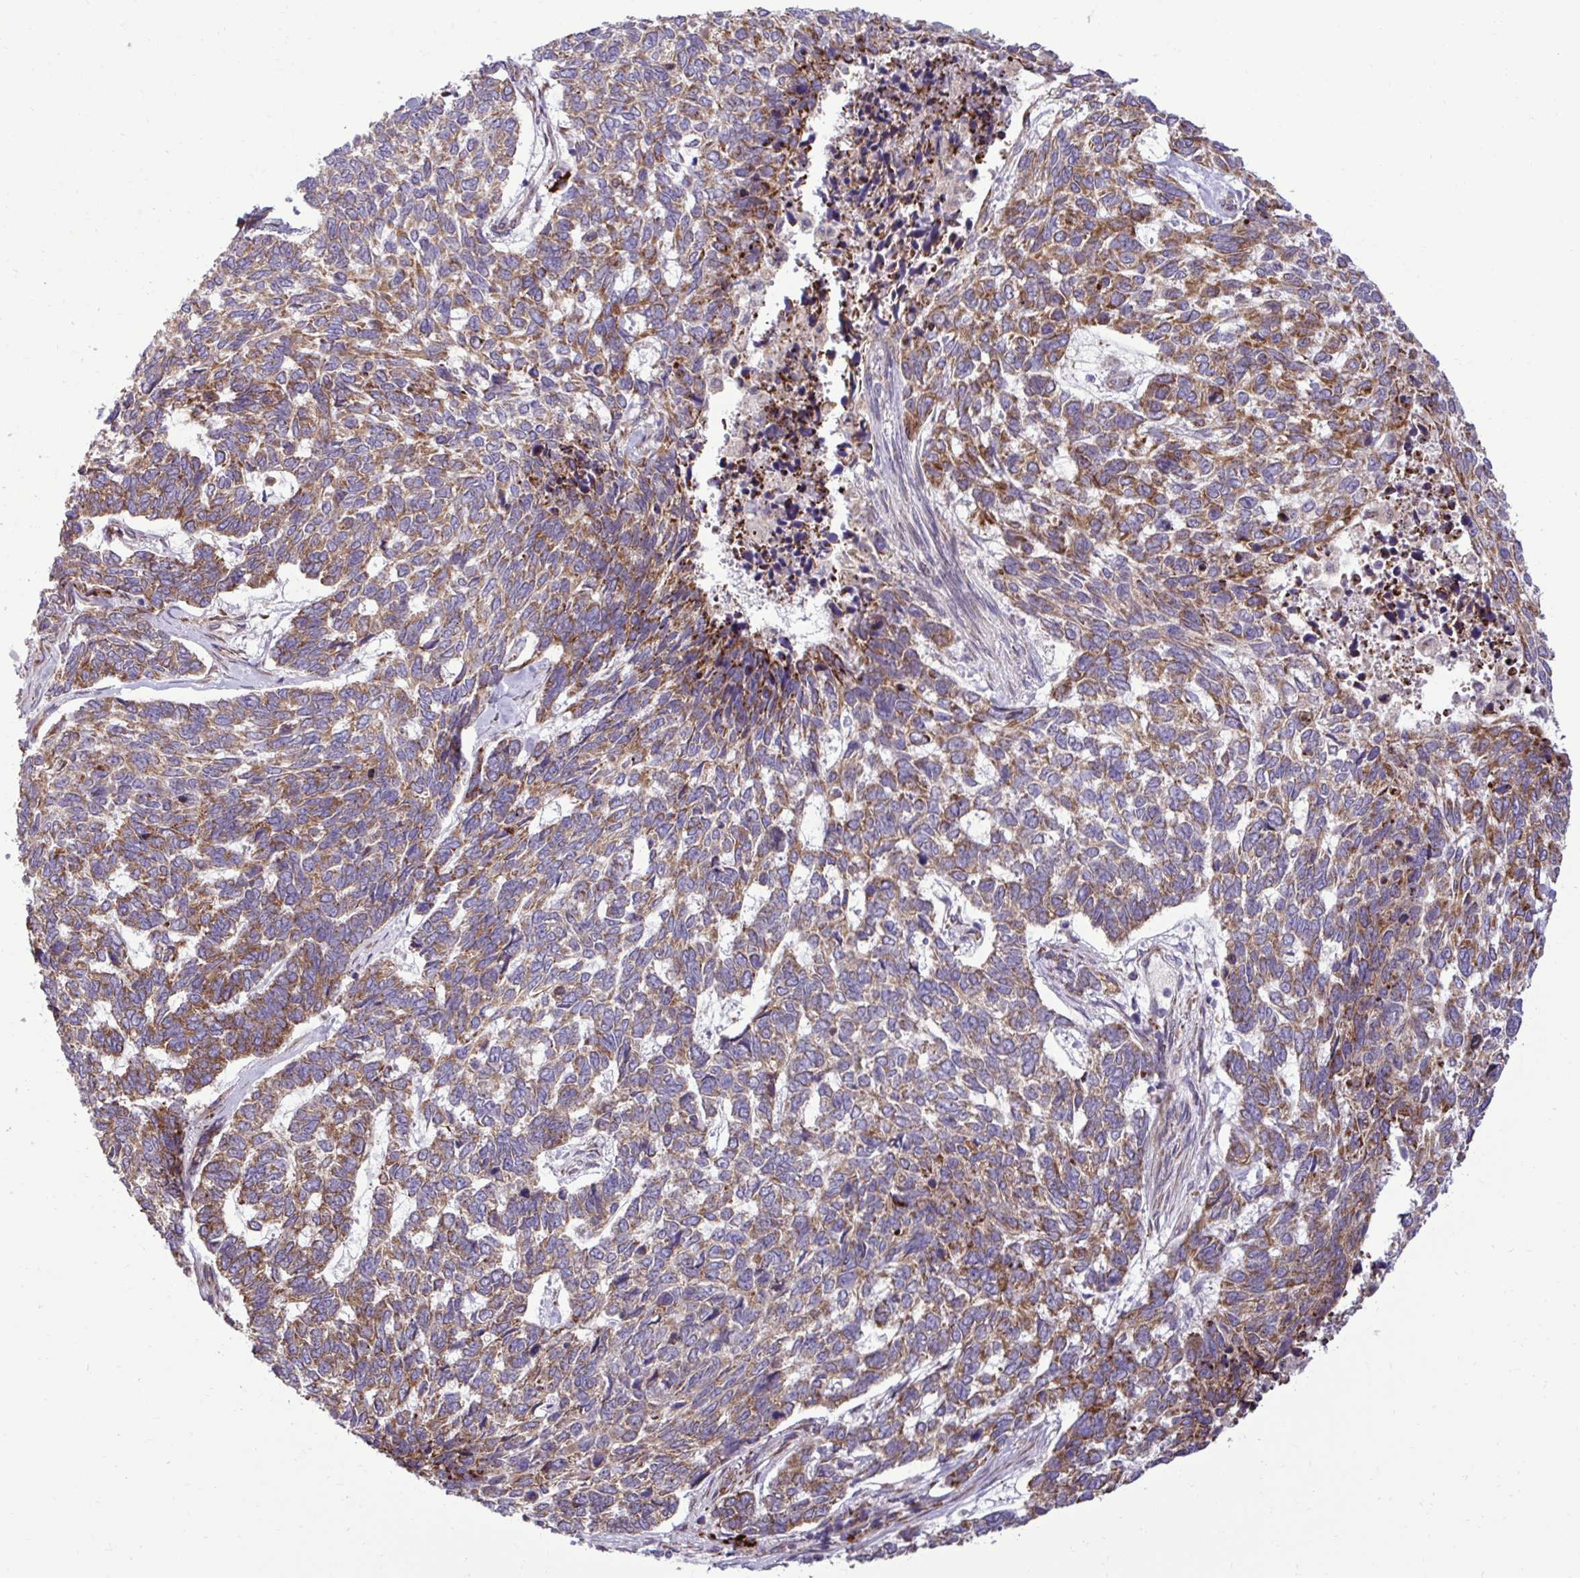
{"staining": {"intensity": "moderate", "quantity": ">75%", "location": "cytoplasmic/membranous"}, "tissue": "skin cancer", "cell_type": "Tumor cells", "image_type": "cancer", "snomed": [{"axis": "morphology", "description": "Basal cell carcinoma"}, {"axis": "topography", "description": "Skin"}], "caption": "The immunohistochemical stain highlights moderate cytoplasmic/membranous expression in tumor cells of basal cell carcinoma (skin) tissue.", "gene": "LIMS1", "patient": {"sex": "female", "age": 65}}